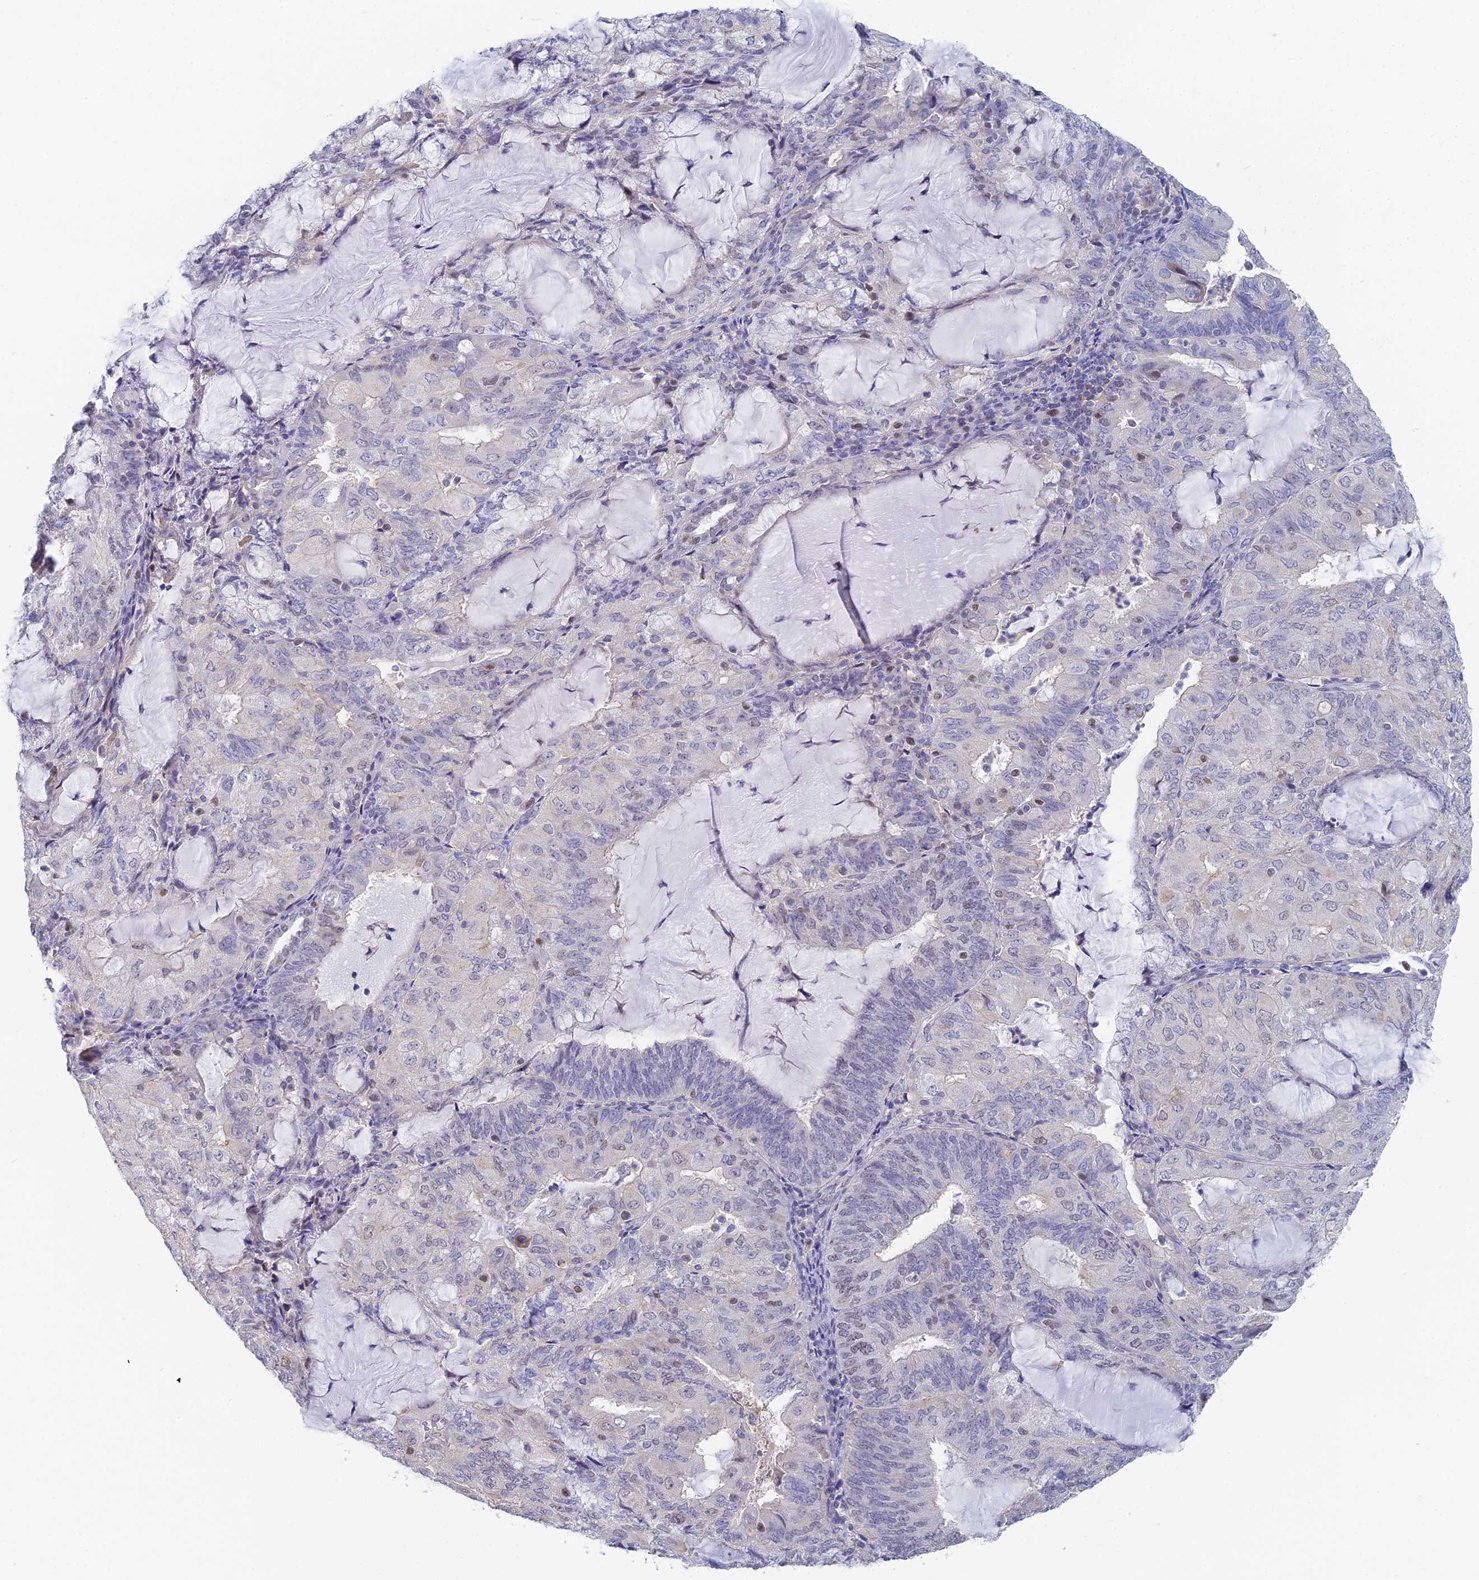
{"staining": {"intensity": "negative", "quantity": "none", "location": "none"}, "tissue": "endometrial cancer", "cell_type": "Tumor cells", "image_type": "cancer", "snomed": [{"axis": "morphology", "description": "Adenocarcinoma, NOS"}, {"axis": "topography", "description": "Endometrium"}], "caption": "Immunohistochemical staining of endometrial cancer (adenocarcinoma) exhibits no significant expression in tumor cells. (Immunohistochemistry, brightfield microscopy, high magnification).", "gene": "MCM2", "patient": {"sex": "female", "age": 81}}